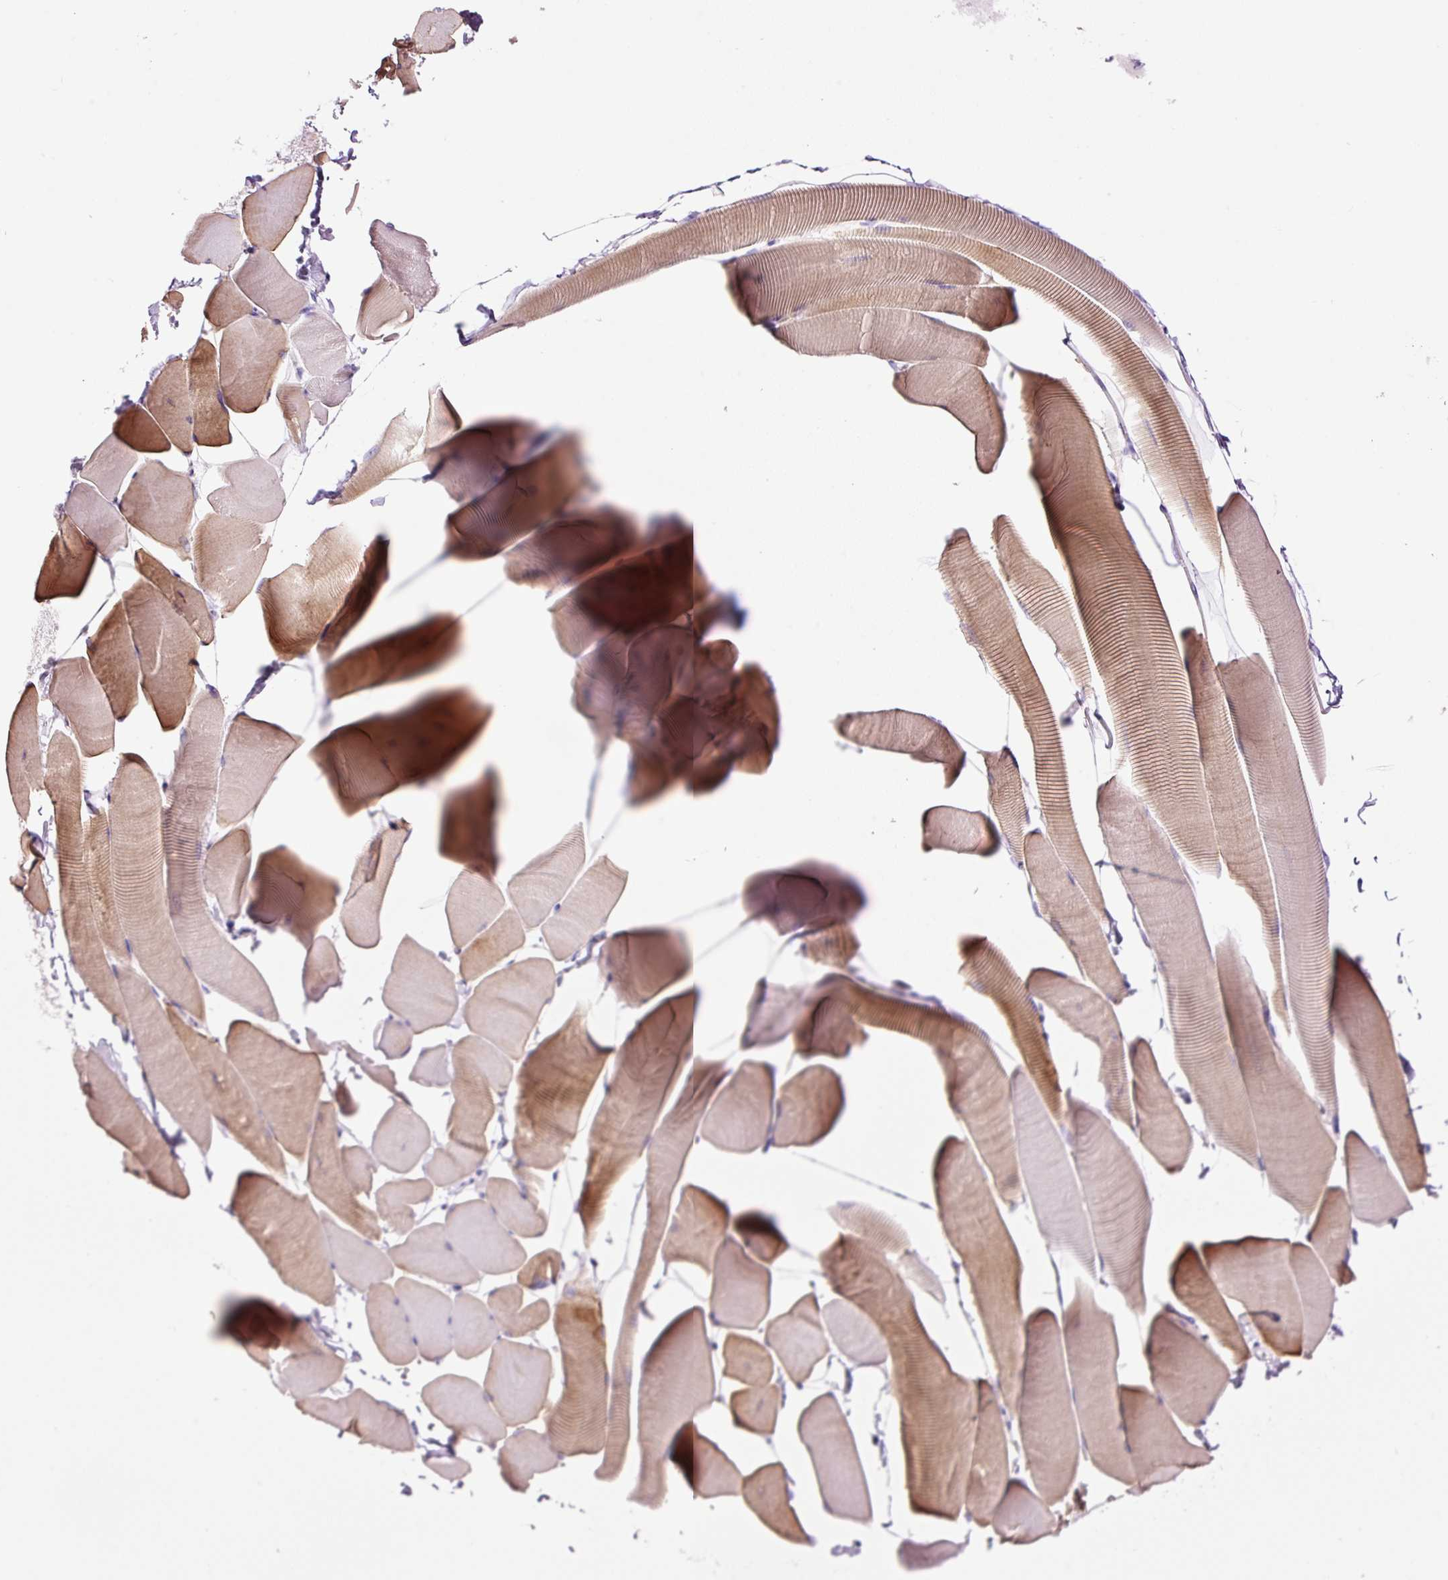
{"staining": {"intensity": "moderate", "quantity": "<25%", "location": "cytoplasmic/membranous"}, "tissue": "skeletal muscle", "cell_type": "Myocytes", "image_type": "normal", "snomed": [{"axis": "morphology", "description": "Normal tissue, NOS"}, {"axis": "topography", "description": "Skeletal muscle"}], "caption": "Unremarkable skeletal muscle displays moderate cytoplasmic/membranous positivity in approximately <25% of myocytes, visualized by immunohistochemistry.", "gene": "RTF2", "patient": {"sex": "male", "age": 25}}